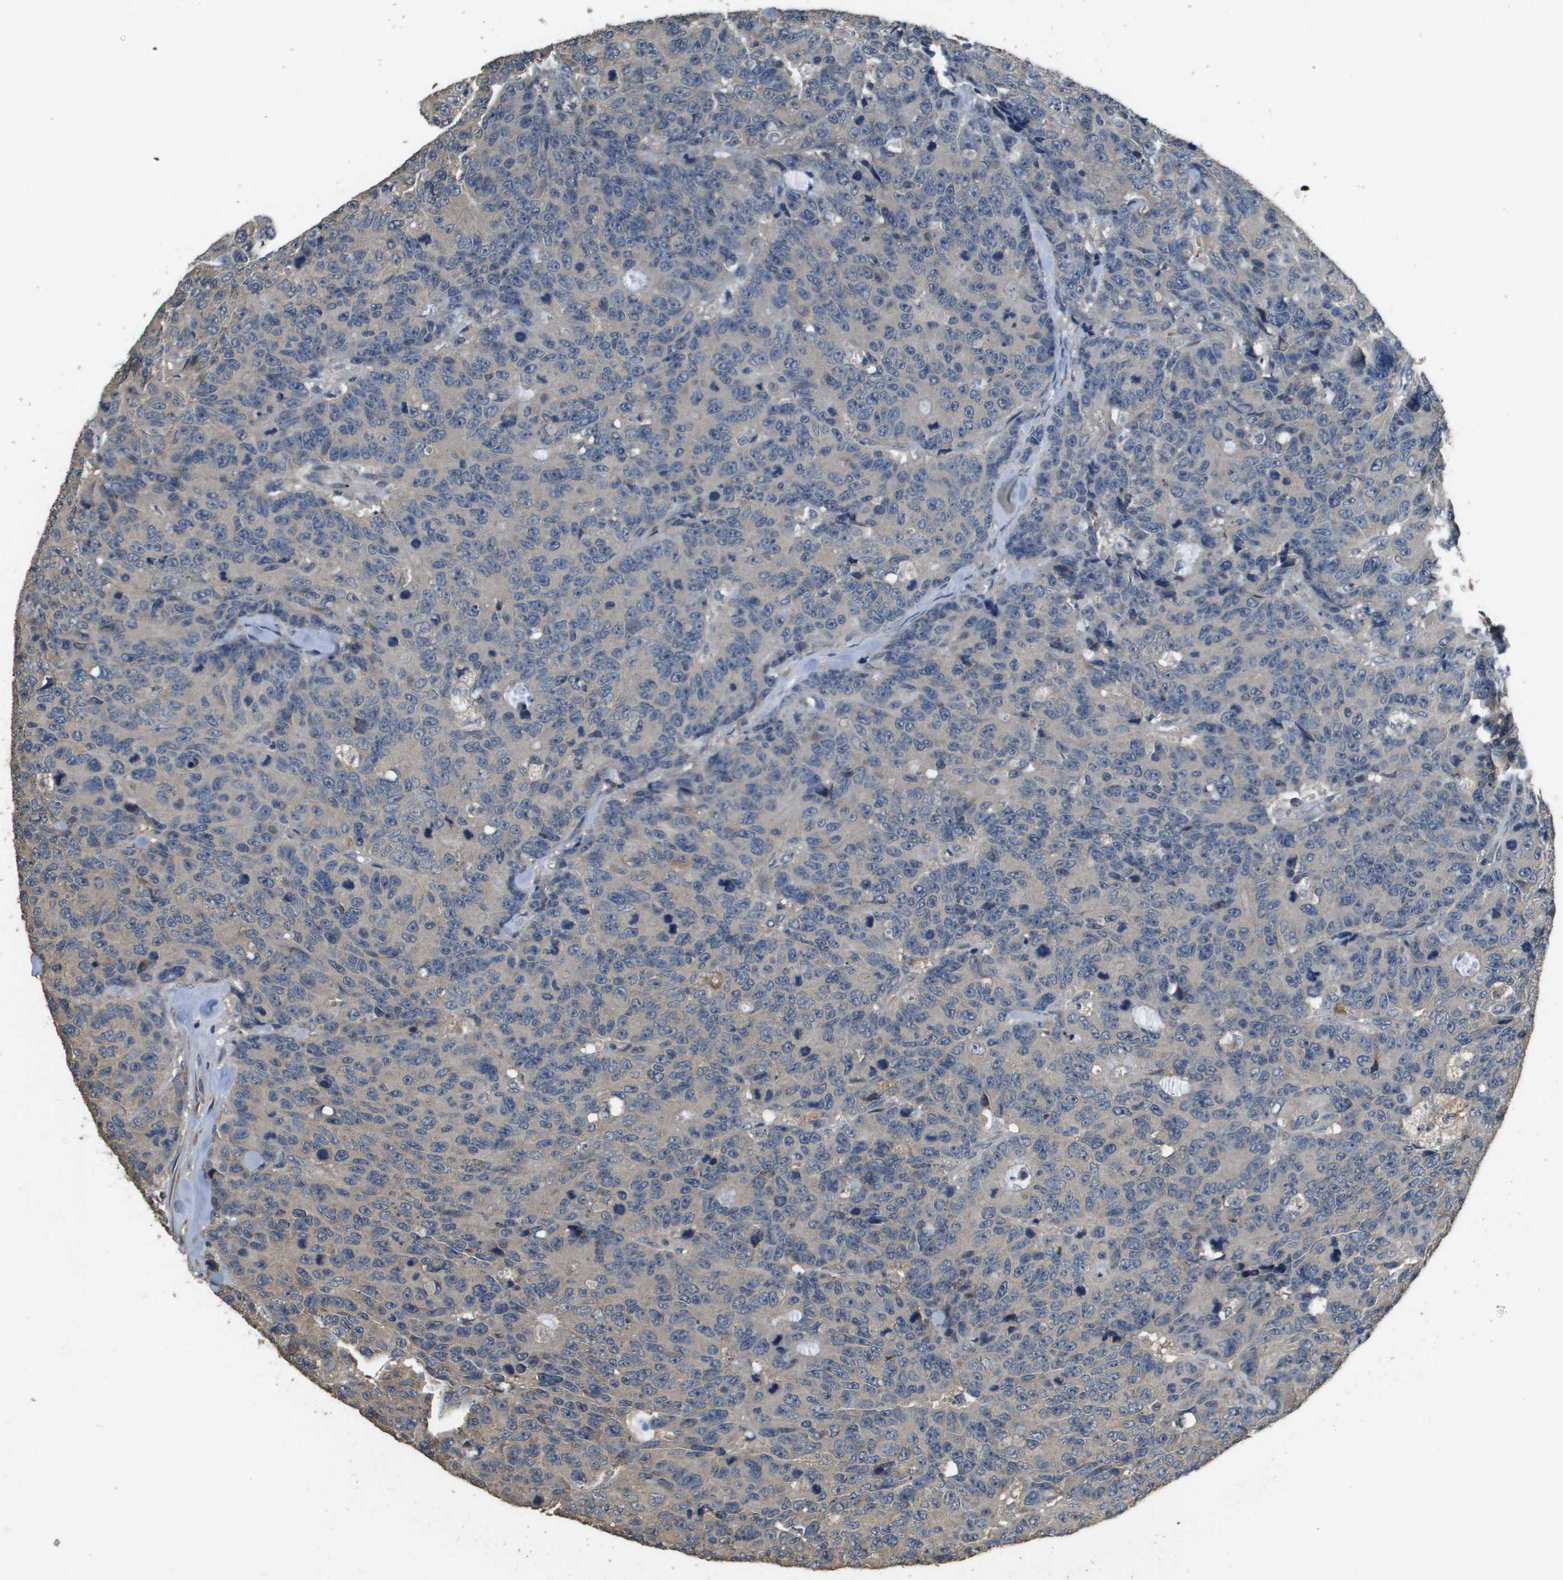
{"staining": {"intensity": "negative", "quantity": "none", "location": "none"}, "tissue": "colorectal cancer", "cell_type": "Tumor cells", "image_type": "cancer", "snomed": [{"axis": "morphology", "description": "Adenocarcinoma, NOS"}, {"axis": "topography", "description": "Colon"}], "caption": "The photomicrograph demonstrates no staining of tumor cells in colorectal cancer.", "gene": "RAB6B", "patient": {"sex": "female", "age": 86}}